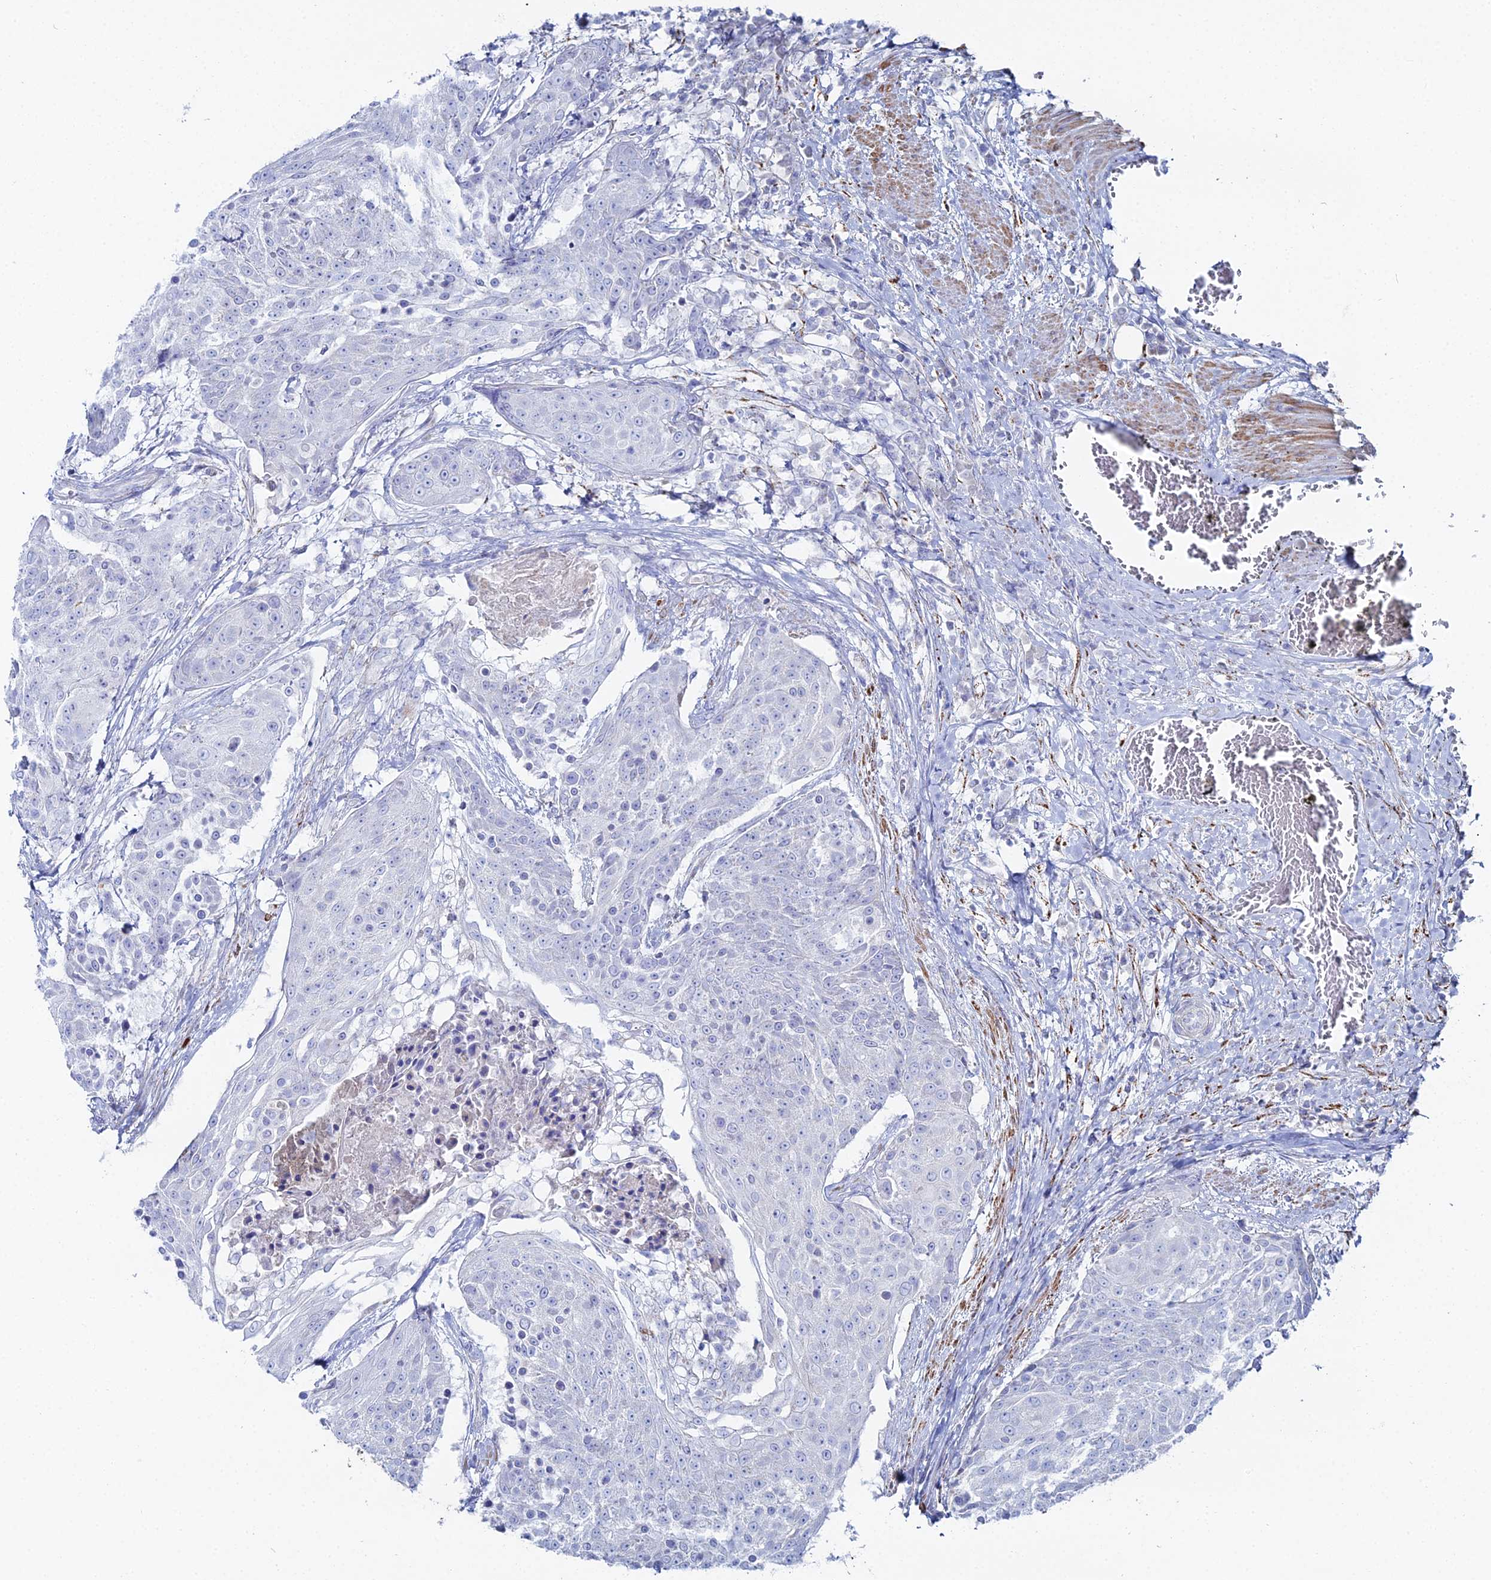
{"staining": {"intensity": "negative", "quantity": "none", "location": "none"}, "tissue": "urothelial cancer", "cell_type": "Tumor cells", "image_type": "cancer", "snomed": [{"axis": "morphology", "description": "Urothelial carcinoma, High grade"}, {"axis": "topography", "description": "Urinary bladder"}], "caption": "This is an immunohistochemistry photomicrograph of human urothelial cancer. There is no staining in tumor cells.", "gene": "DHX34", "patient": {"sex": "female", "age": 63}}